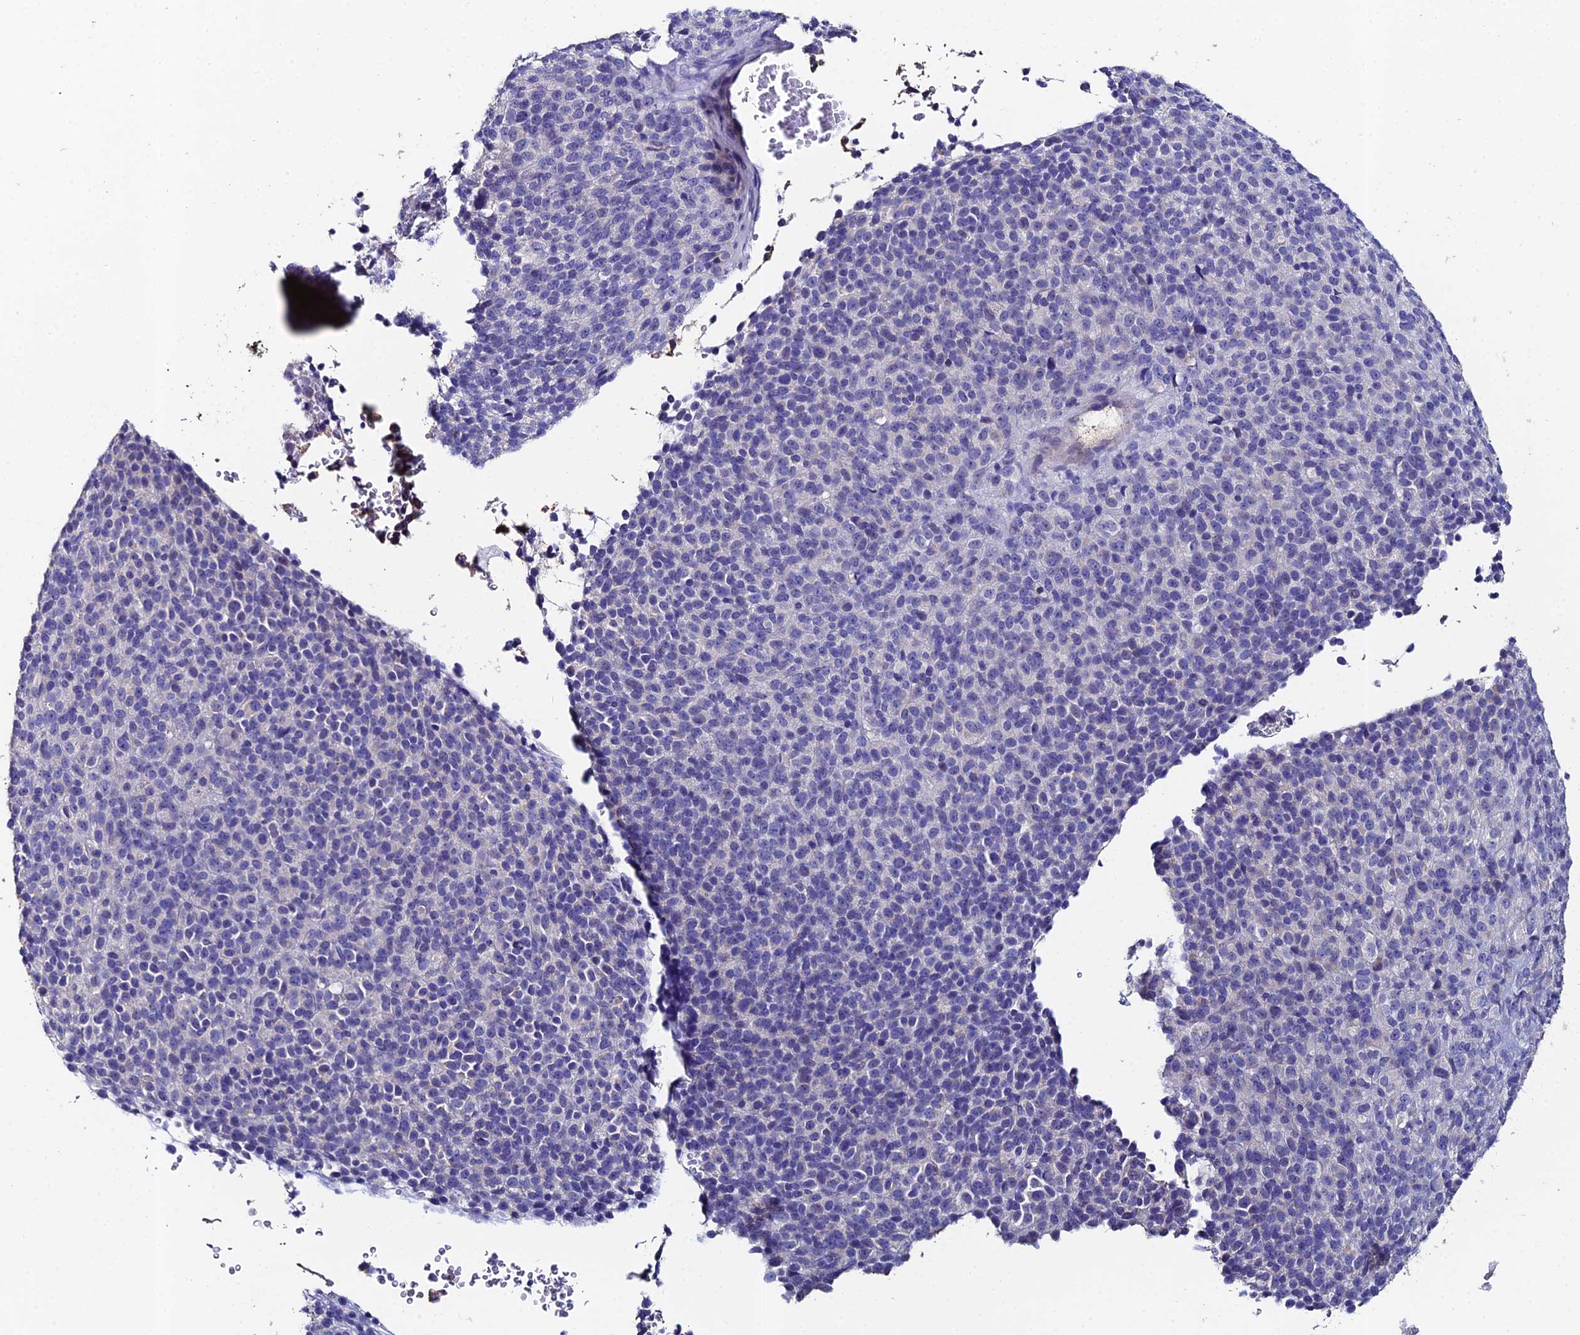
{"staining": {"intensity": "negative", "quantity": "none", "location": "none"}, "tissue": "melanoma", "cell_type": "Tumor cells", "image_type": "cancer", "snomed": [{"axis": "morphology", "description": "Malignant melanoma, Metastatic site"}, {"axis": "topography", "description": "Brain"}], "caption": "Tumor cells show no significant expression in melanoma. Brightfield microscopy of immunohistochemistry stained with DAB (3,3'-diaminobenzidine) (brown) and hematoxylin (blue), captured at high magnification.", "gene": "ESRRG", "patient": {"sex": "female", "age": 56}}